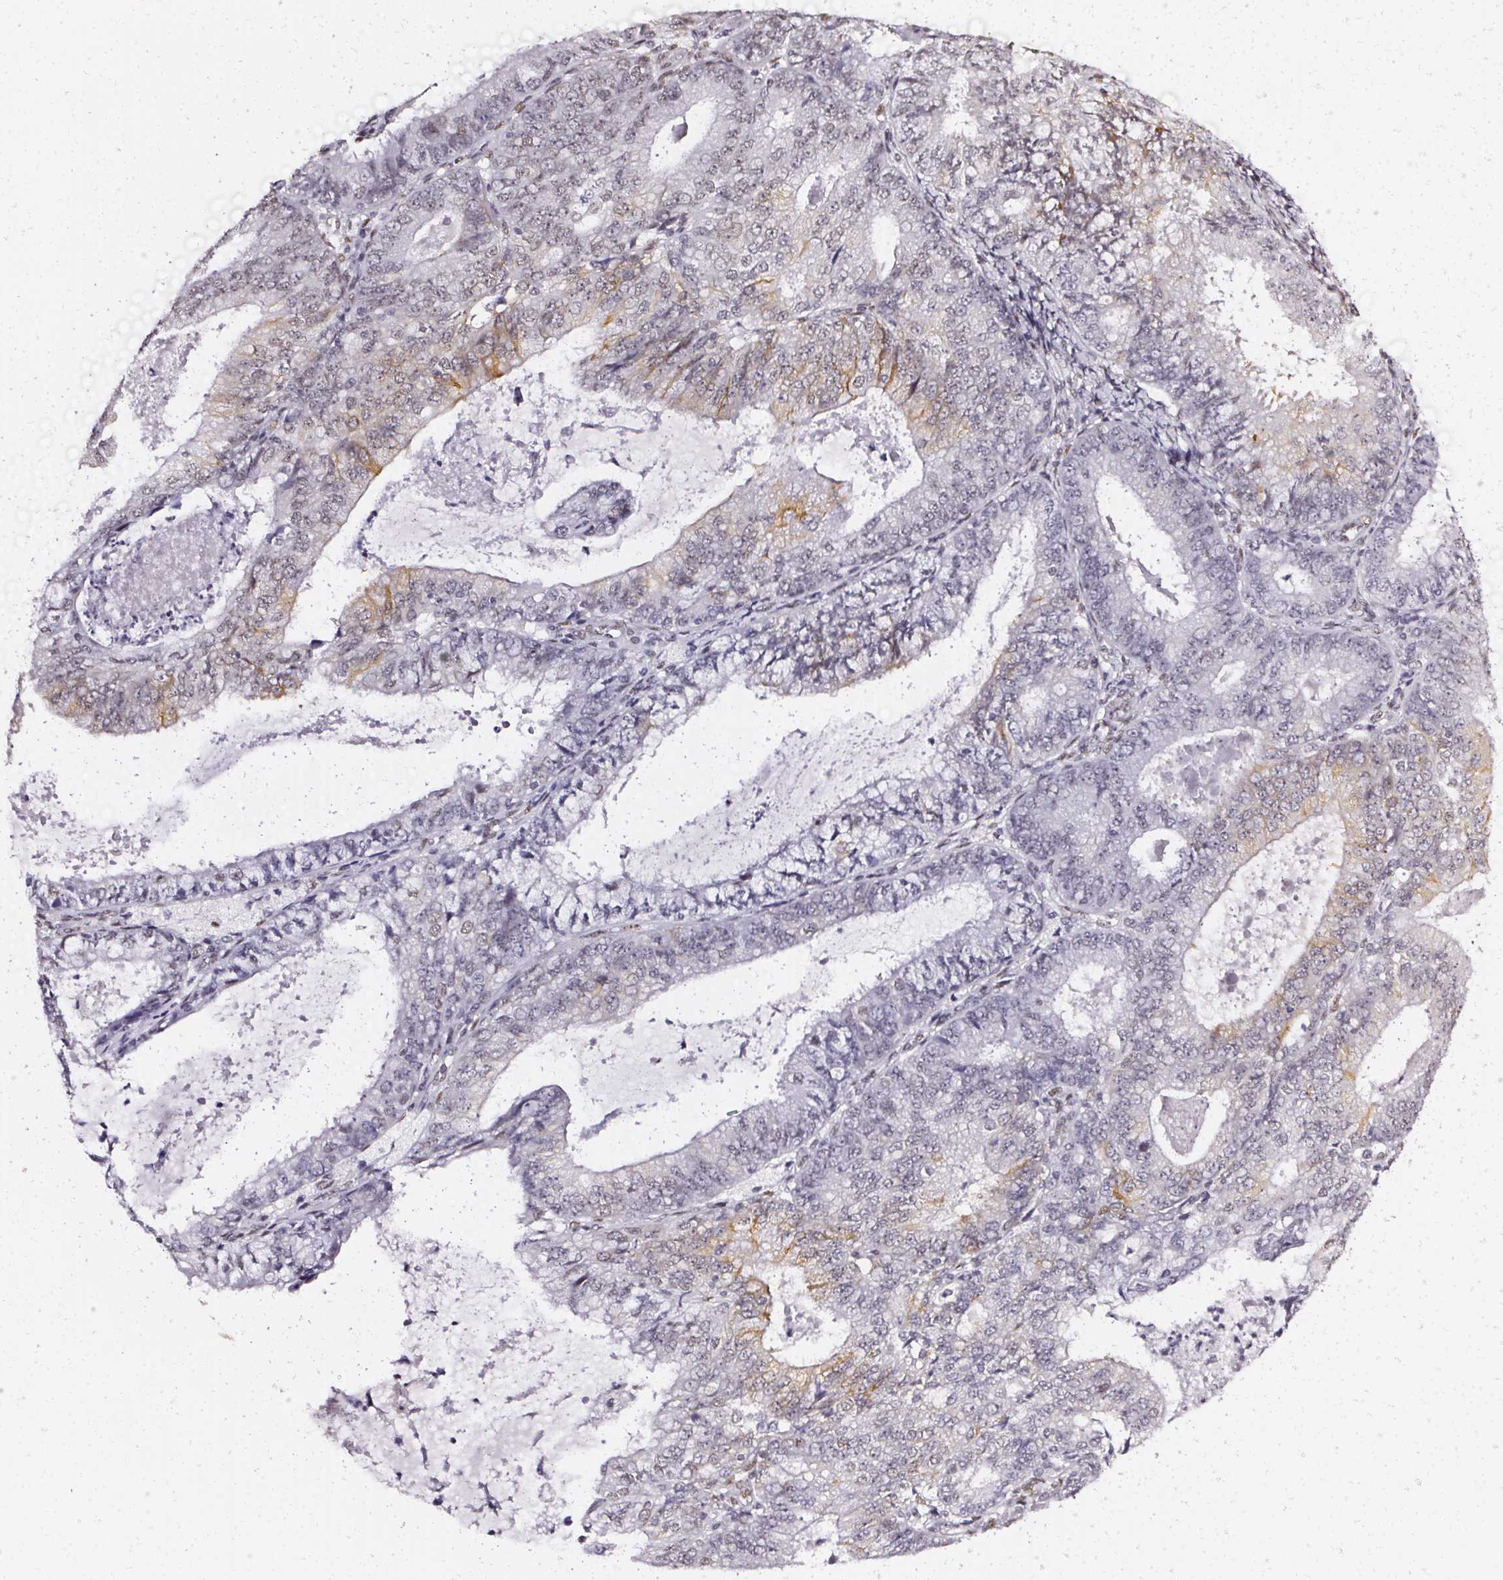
{"staining": {"intensity": "weak", "quantity": "<25%", "location": "cytoplasmic/membranous"}, "tissue": "endometrial cancer", "cell_type": "Tumor cells", "image_type": "cancer", "snomed": [{"axis": "morphology", "description": "Adenocarcinoma, NOS"}, {"axis": "topography", "description": "Endometrium"}], "caption": "This is a histopathology image of immunohistochemistry staining of endometrial cancer, which shows no staining in tumor cells.", "gene": "GP6", "patient": {"sex": "female", "age": 57}}